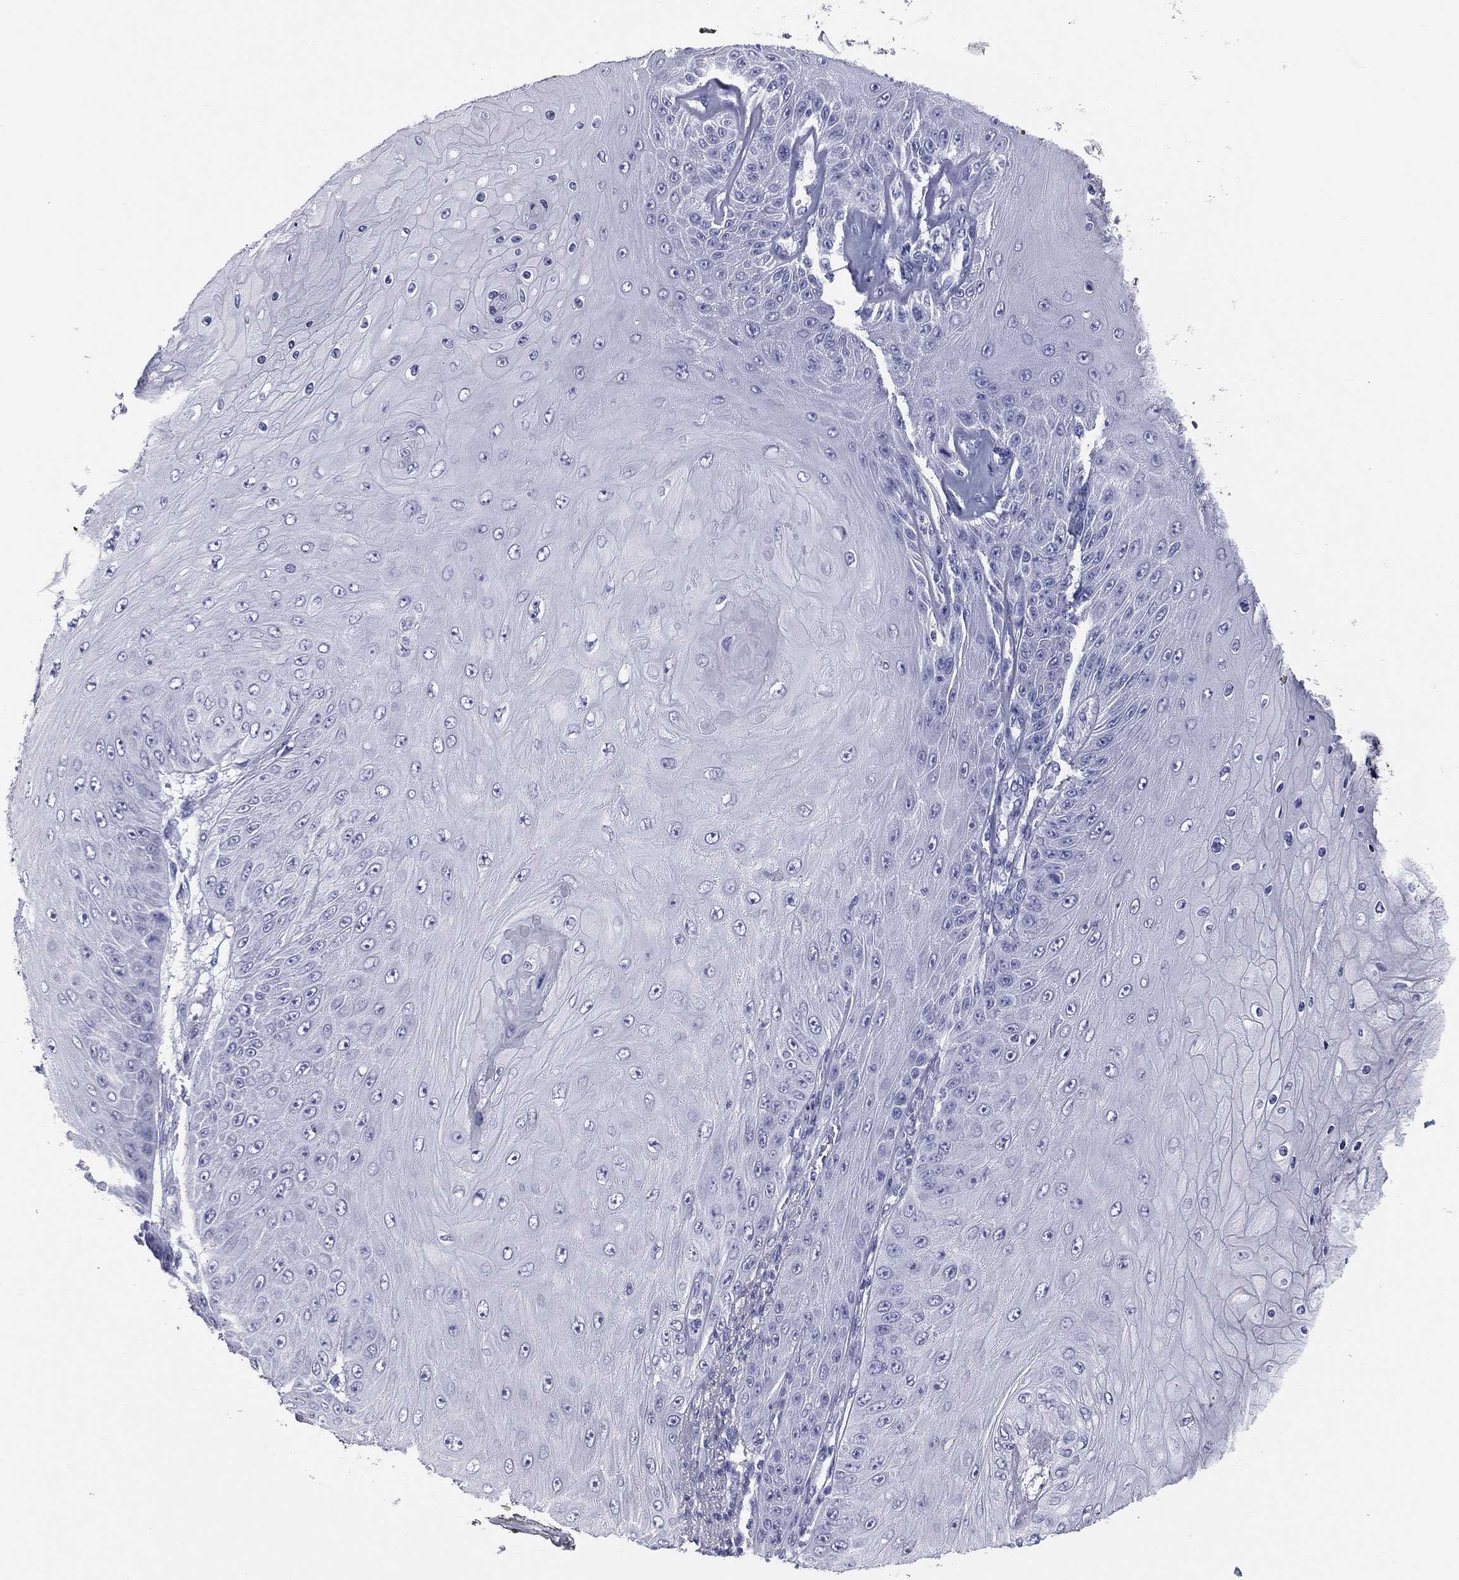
{"staining": {"intensity": "negative", "quantity": "none", "location": "none"}, "tissue": "skin cancer", "cell_type": "Tumor cells", "image_type": "cancer", "snomed": [{"axis": "morphology", "description": "Squamous cell carcinoma, NOS"}, {"axis": "topography", "description": "Skin"}], "caption": "This is a histopathology image of IHC staining of skin squamous cell carcinoma, which shows no expression in tumor cells.", "gene": "MLN", "patient": {"sex": "male", "age": 62}}